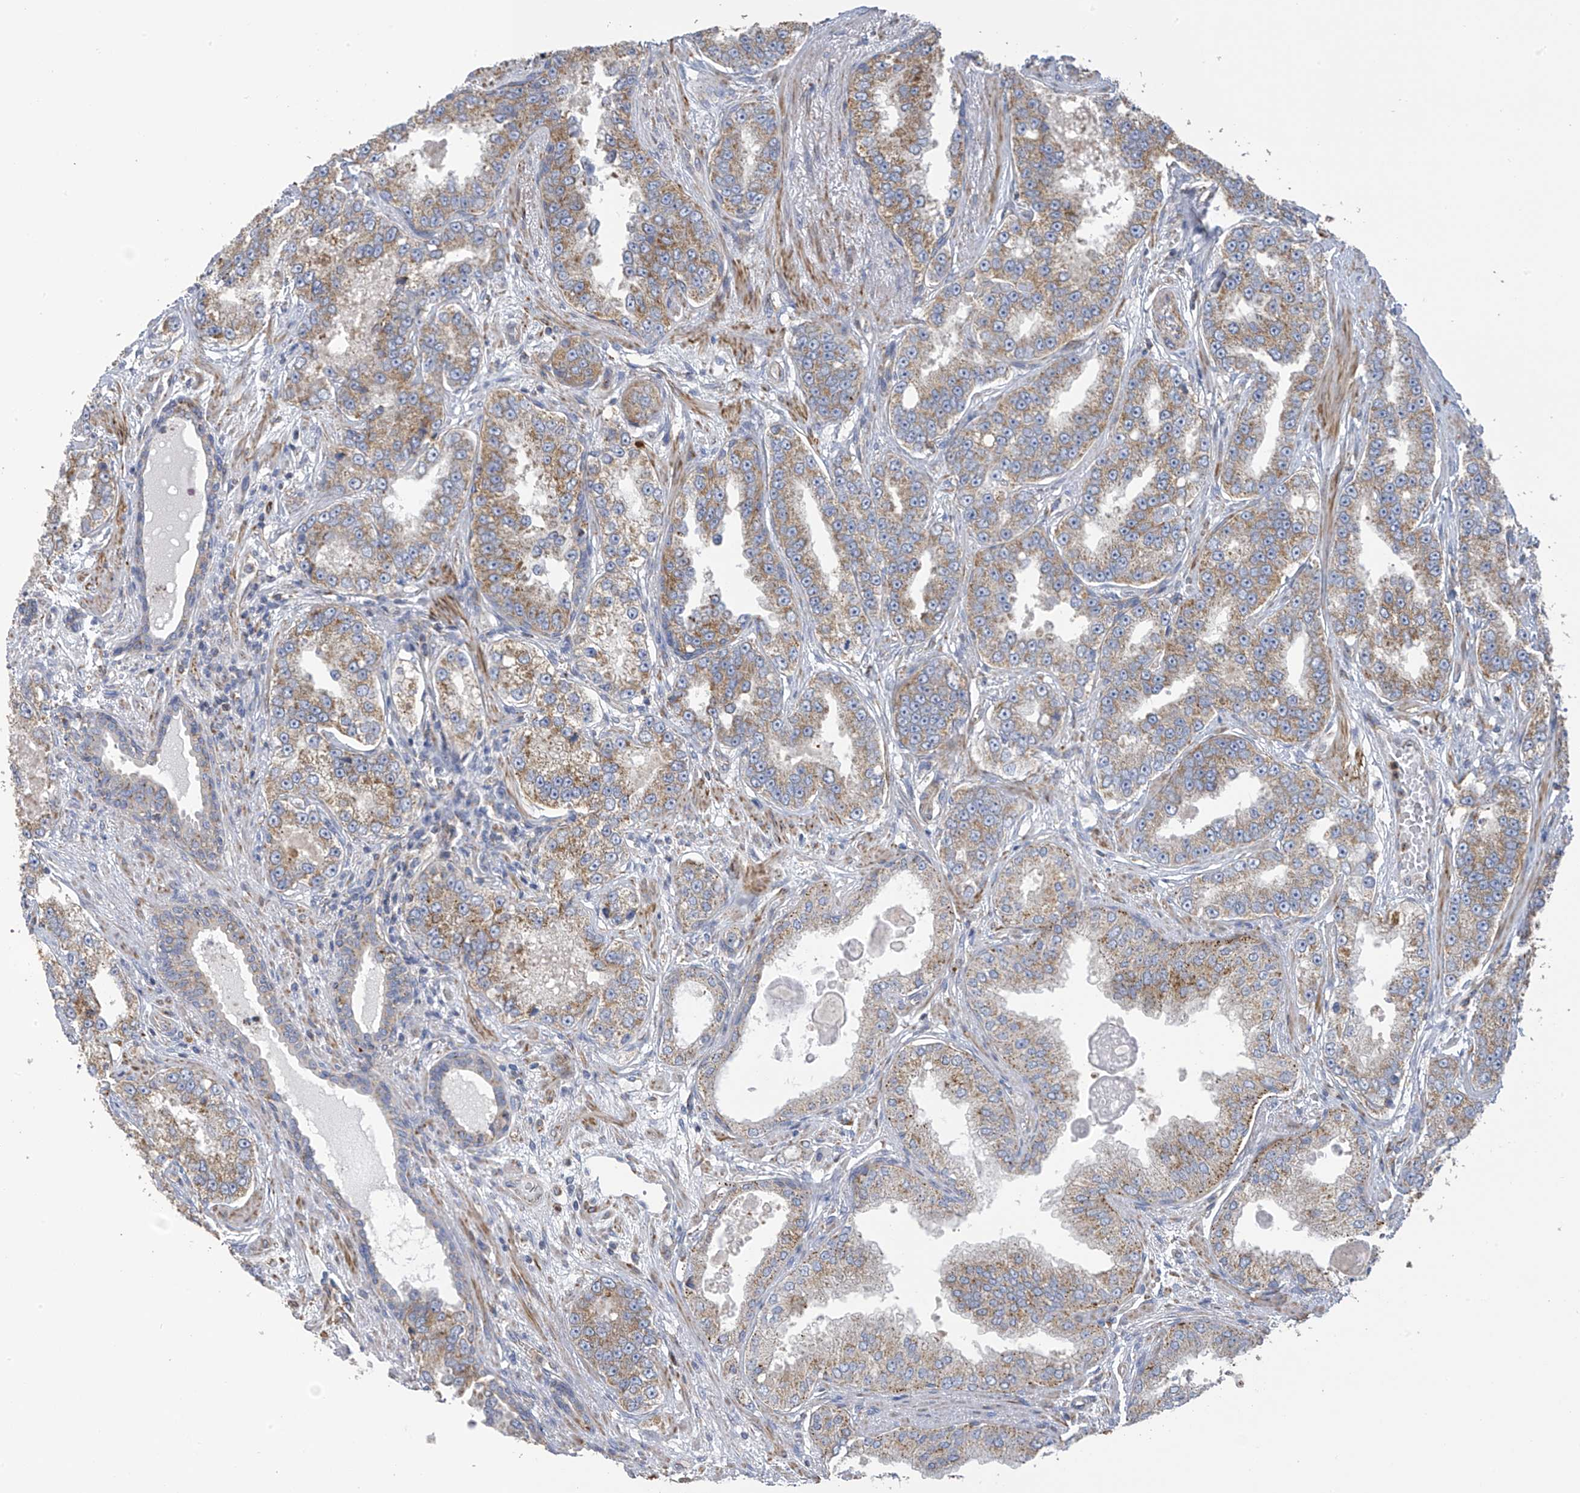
{"staining": {"intensity": "moderate", "quantity": "25%-75%", "location": "cytoplasmic/membranous"}, "tissue": "prostate cancer", "cell_type": "Tumor cells", "image_type": "cancer", "snomed": [{"axis": "morphology", "description": "Normal tissue, NOS"}, {"axis": "morphology", "description": "Adenocarcinoma, High grade"}, {"axis": "topography", "description": "Prostate"}], "caption": "Moderate cytoplasmic/membranous staining is appreciated in about 25%-75% of tumor cells in prostate high-grade adenocarcinoma.", "gene": "ITM2B", "patient": {"sex": "male", "age": 83}}